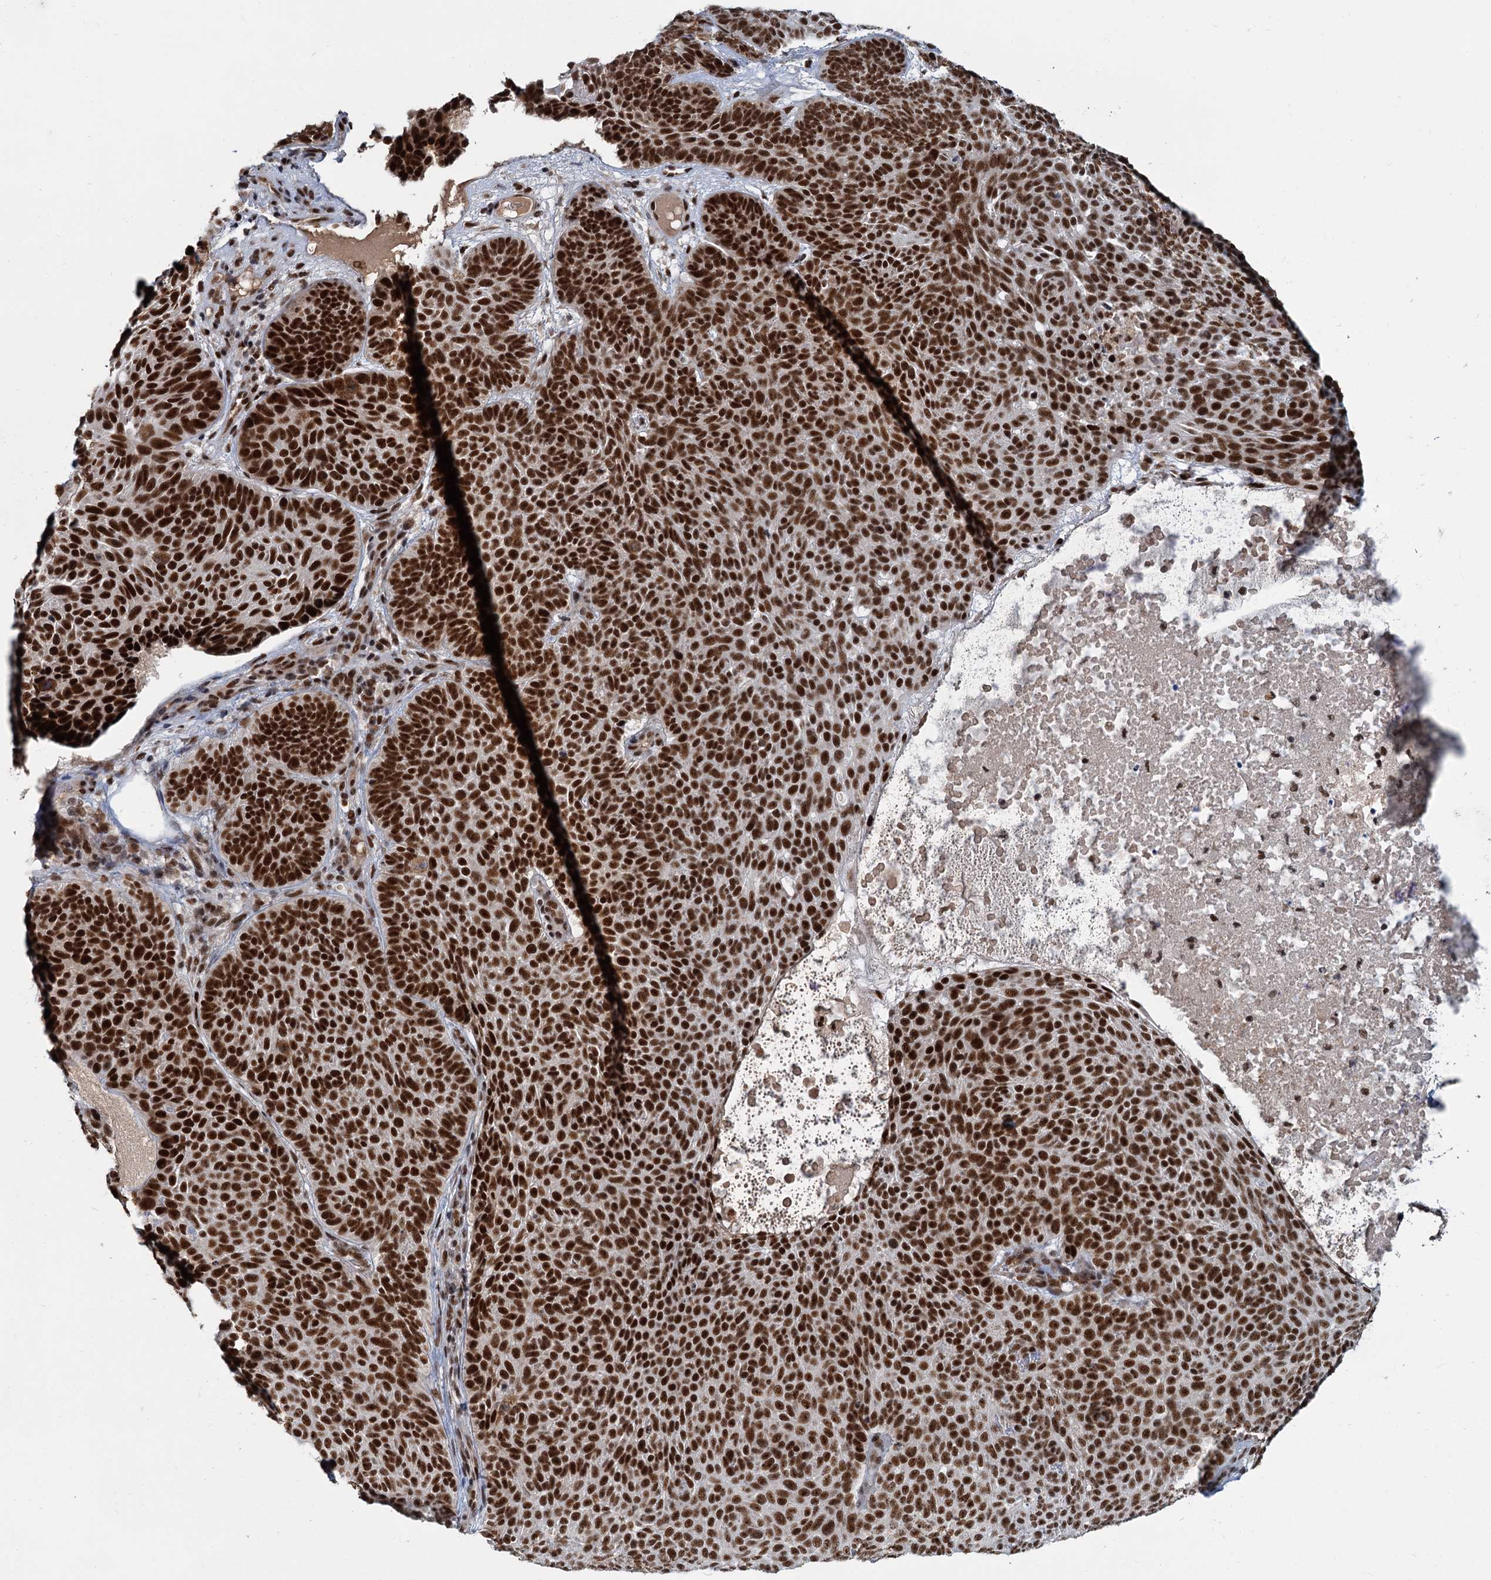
{"staining": {"intensity": "strong", "quantity": ">75%", "location": "nuclear"}, "tissue": "skin cancer", "cell_type": "Tumor cells", "image_type": "cancer", "snomed": [{"axis": "morphology", "description": "Basal cell carcinoma"}, {"axis": "topography", "description": "Skin"}], "caption": "Immunohistochemistry of human basal cell carcinoma (skin) exhibits high levels of strong nuclear staining in about >75% of tumor cells. Immunohistochemistry stains the protein in brown and the nuclei are stained blue.", "gene": "WBP4", "patient": {"sex": "male", "age": 85}}